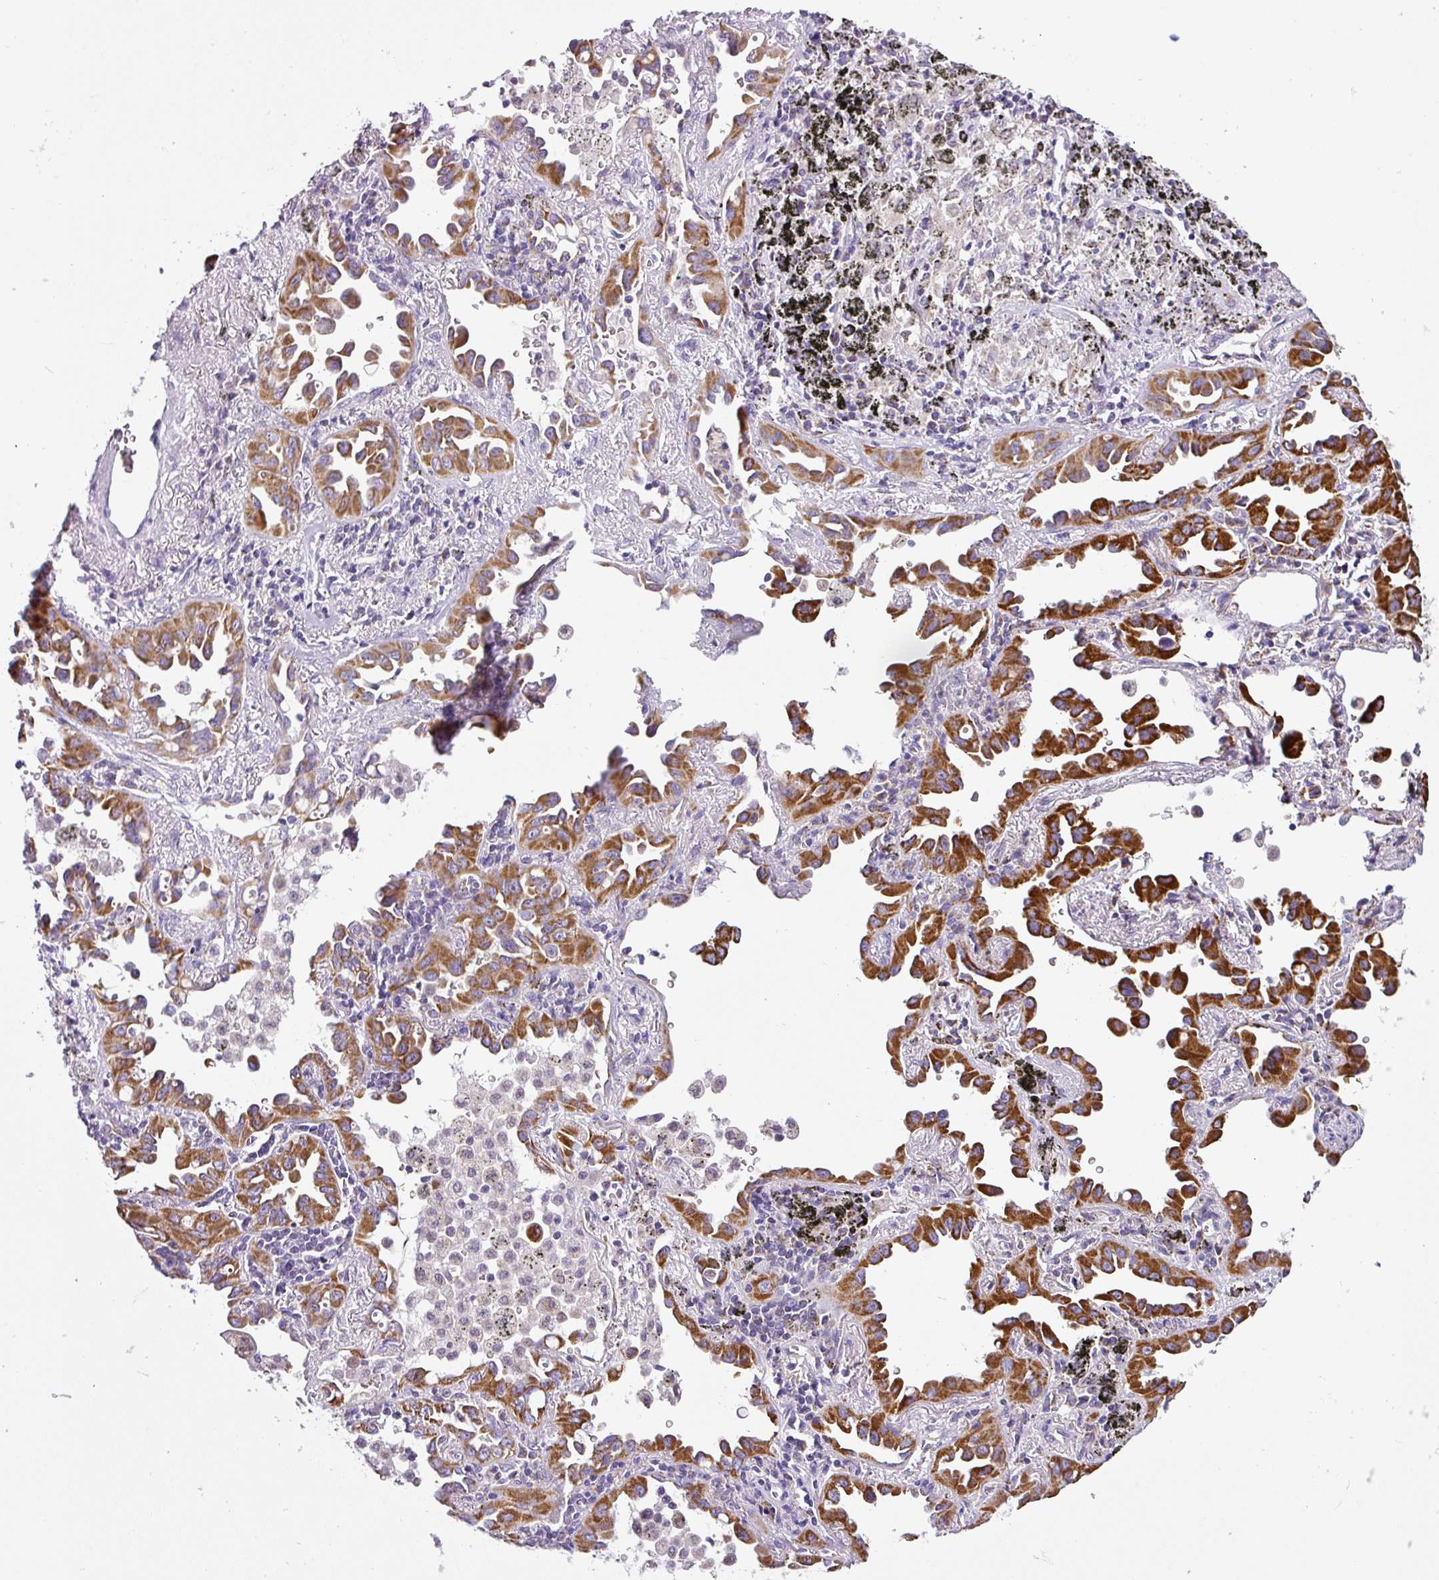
{"staining": {"intensity": "strong", "quantity": ">75%", "location": "cytoplasmic/membranous"}, "tissue": "lung cancer", "cell_type": "Tumor cells", "image_type": "cancer", "snomed": [{"axis": "morphology", "description": "Adenocarcinoma, NOS"}, {"axis": "topography", "description": "Lung"}], "caption": "Immunohistochemical staining of human adenocarcinoma (lung) shows high levels of strong cytoplasmic/membranous protein positivity in approximately >75% of tumor cells. (Brightfield microscopy of DAB IHC at high magnification).", "gene": "HMCN2", "patient": {"sex": "male", "age": 68}}